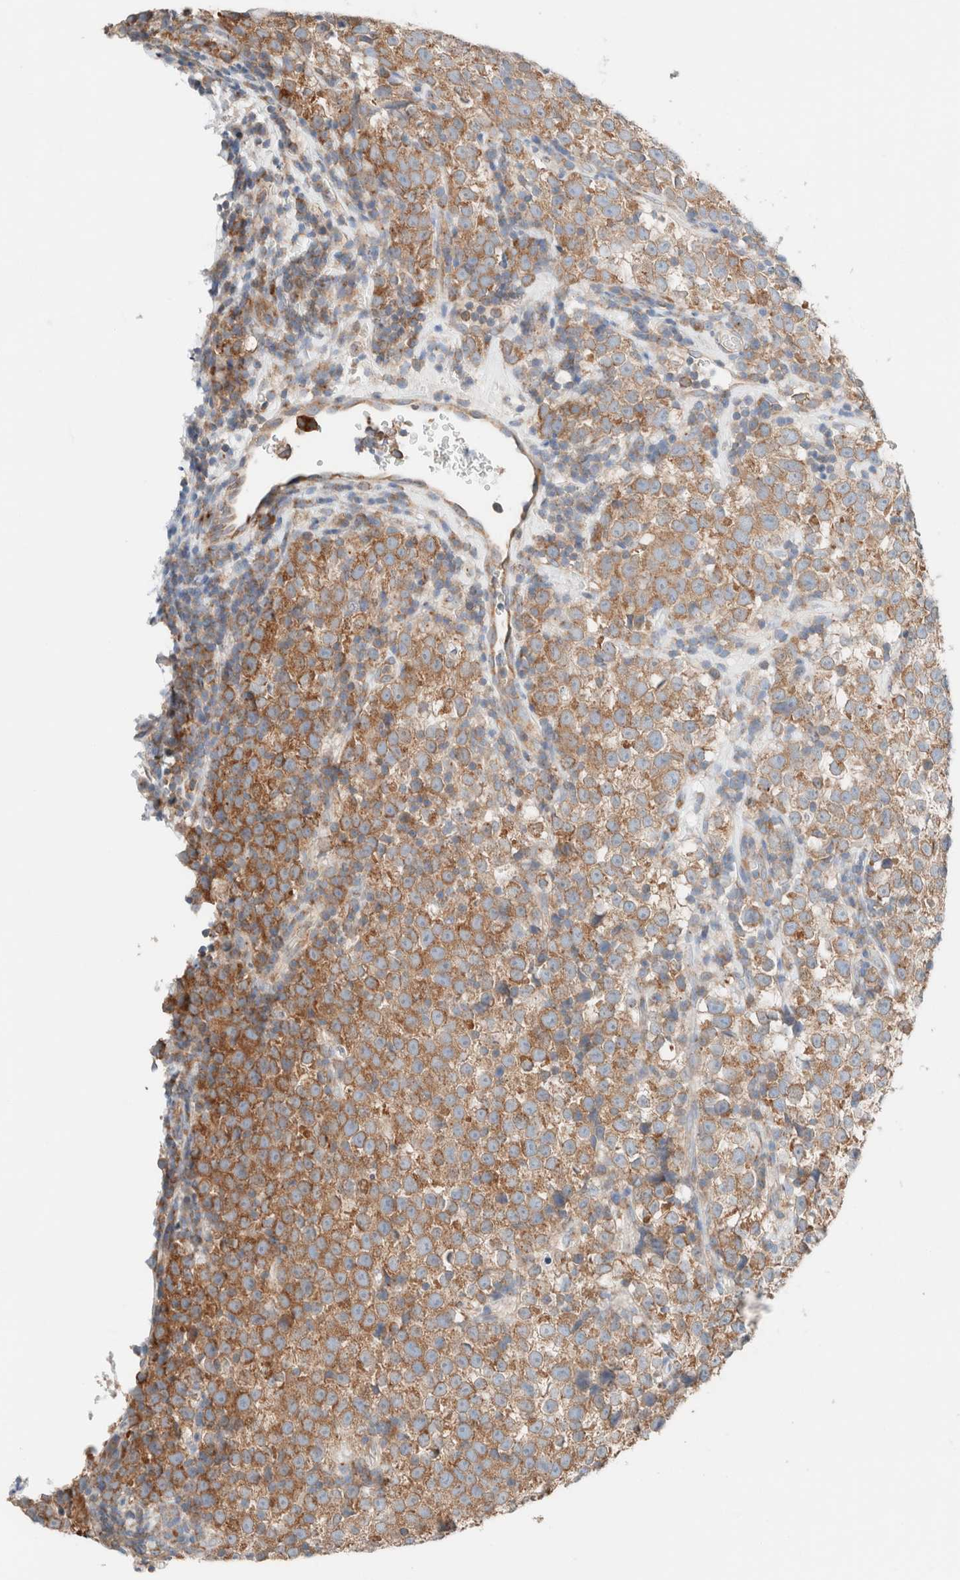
{"staining": {"intensity": "strong", "quantity": ">75%", "location": "cytoplasmic/membranous"}, "tissue": "testis cancer", "cell_type": "Tumor cells", "image_type": "cancer", "snomed": [{"axis": "morphology", "description": "Normal tissue, NOS"}, {"axis": "morphology", "description": "Seminoma, NOS"}, {"axis": "topography", "description": "Testis"}], "caption": "Testis seminoma tissue displays strong cytoplasmic/membranous expression in about >75% of tumor cells The protein of interest is stained brown, and the nuclei are stained in blue (DAB (3,3'-diaminobenzidine) IHC with brightfield microscopy, high magnification).", "gene": "CASC3", "patient": {"sex": "male", "age": 43}}